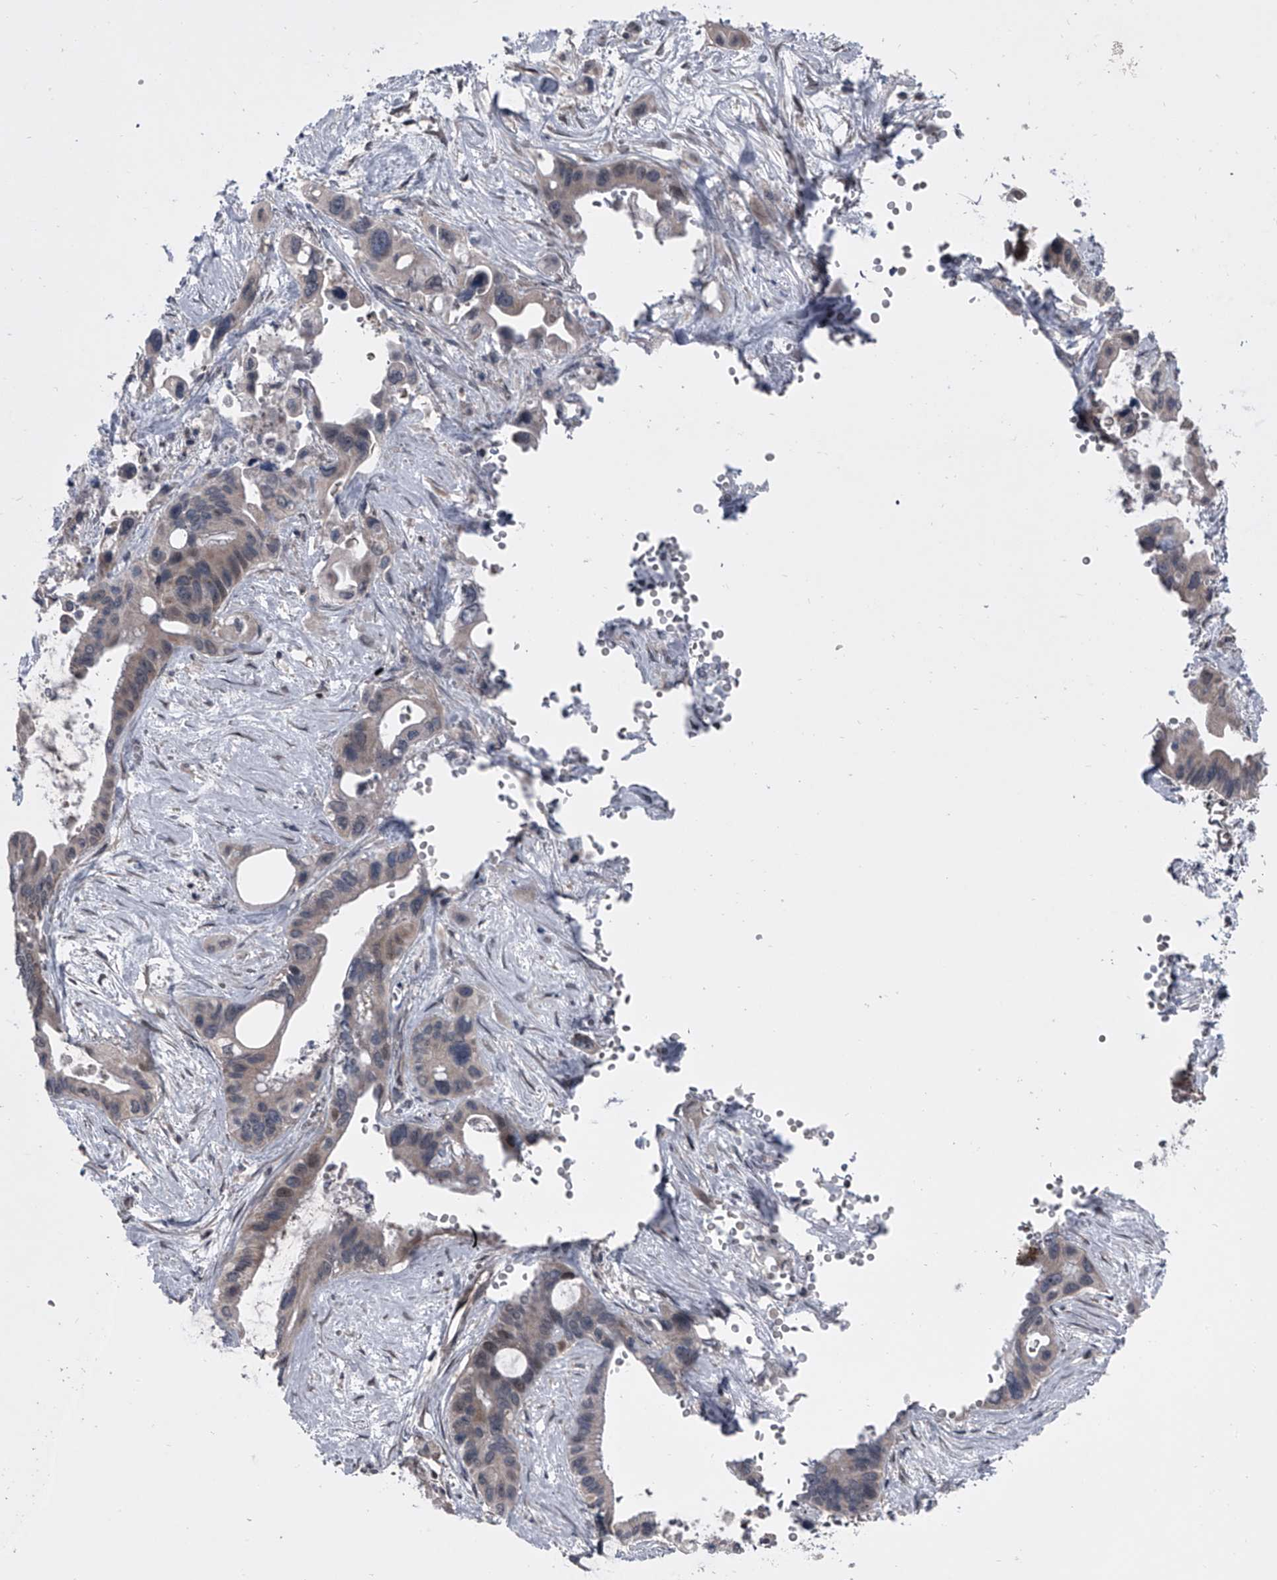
{"staining": {"intensity": "negative", "quantity": "none", "location": "none"}, "tissue": "pancreatic cancer", "cell_type": "Tumor cells", "image_type": "cancer", "snomed": [{"axis": "morphology", "description": "Adenocarcinoma, NOS"}, {"axis": "topography", "description": "Pancreas"}], "caption": "This image is of pancreatic adenocarcinoma stained with IHC to label a protein in brown with the nuclei are counter-stained blue. There is no positivity in tumor cells.", "gene": "ELK4", "patient": {"sex": "male", "age": 66}}